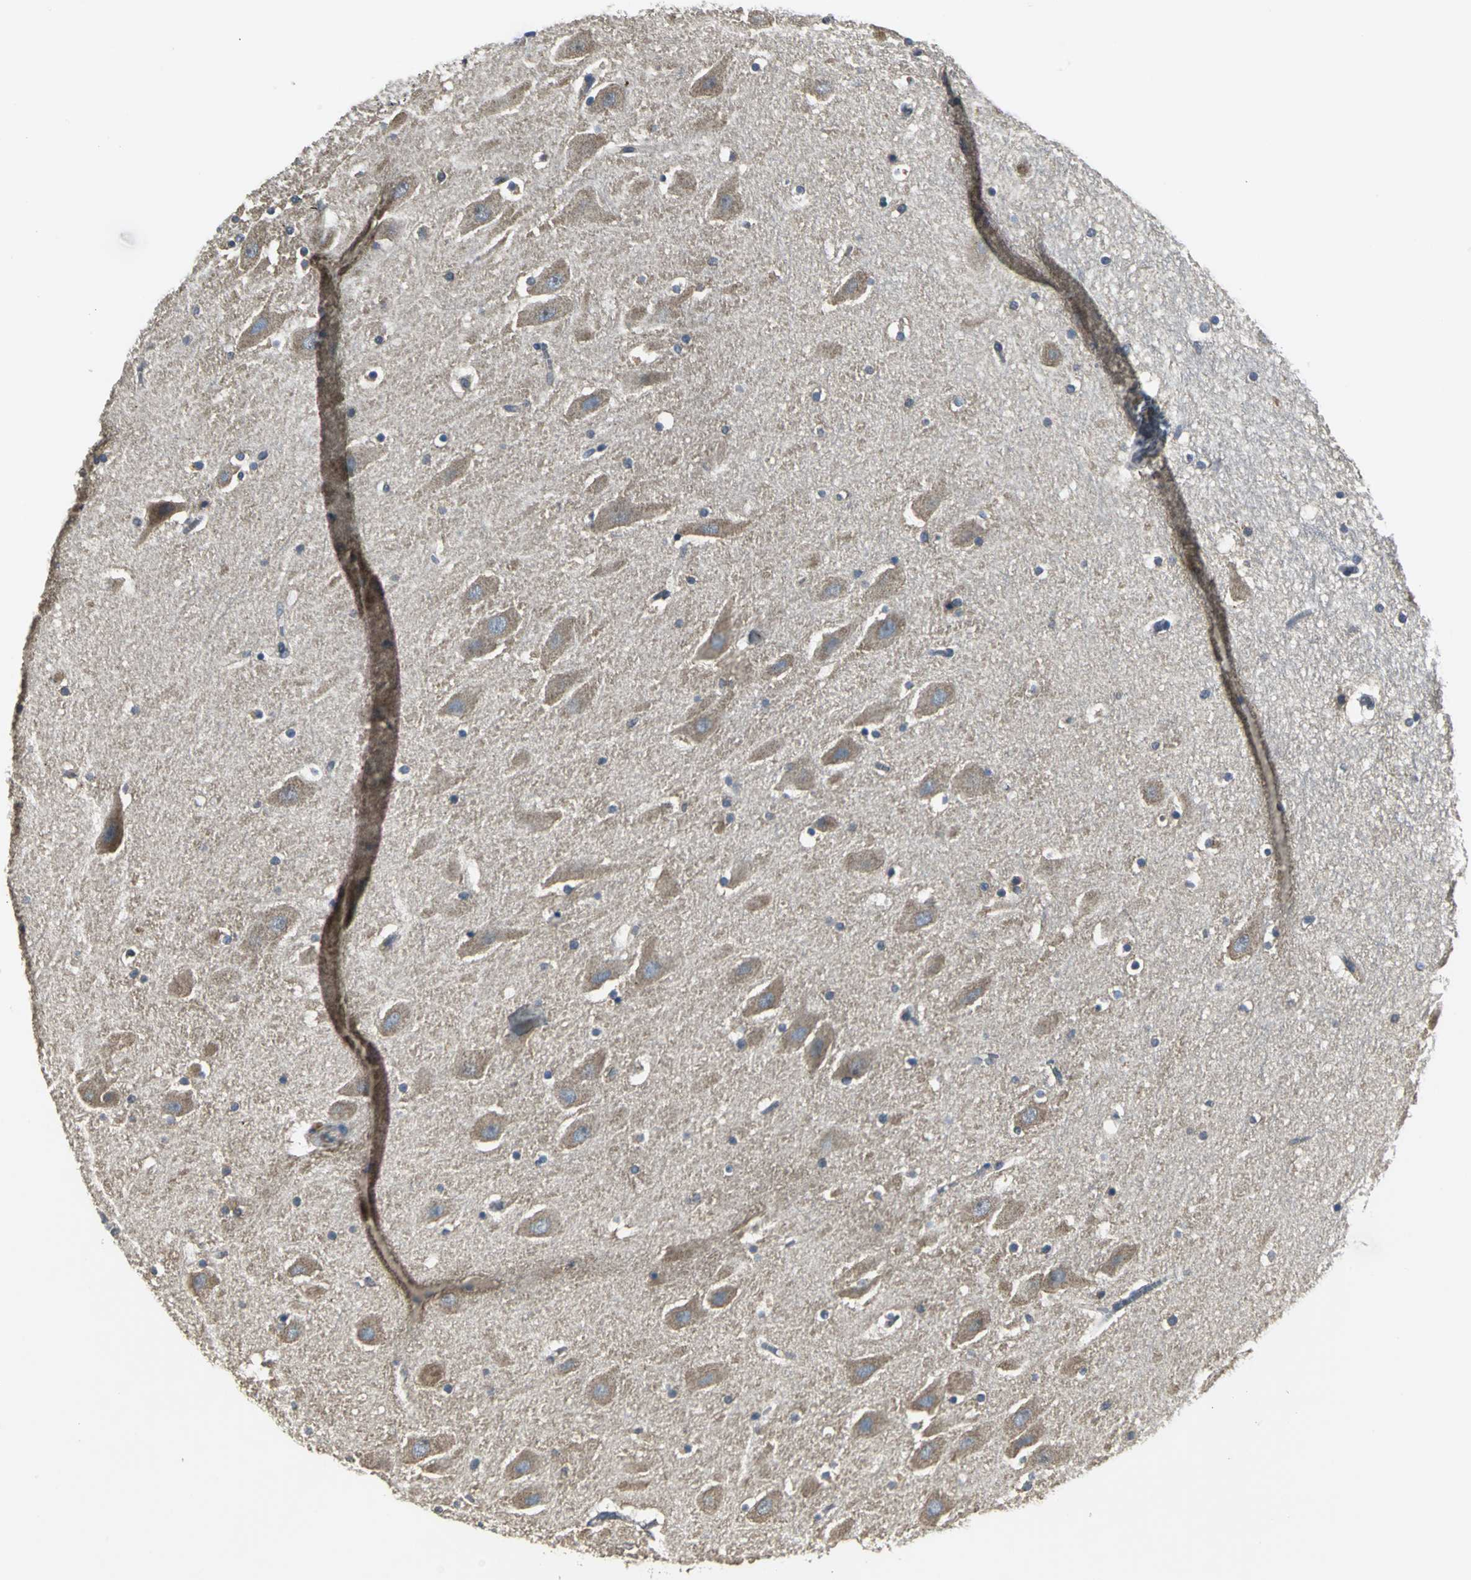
{"staining": {"intensity": "moderate", "quantity": "25%-75%", "location": "cytoplasmic/membranous"}, "tissue": "hippocampus", "cell_type": "Glial cells", "image_type": "normal", "snomed": [{"axis": "morphology", "description": "Normal tissue, NOS"}, {"axis": "topography", "description": "Hippocampus"}], "caption": "The micrograph demonstrates a brown stain indicating the presence of a protein in the cytoplasmic/membranous of glial cells in hippocampus.", "gene": "IRF3", "patient": {"sex": "male", "age": 45}}